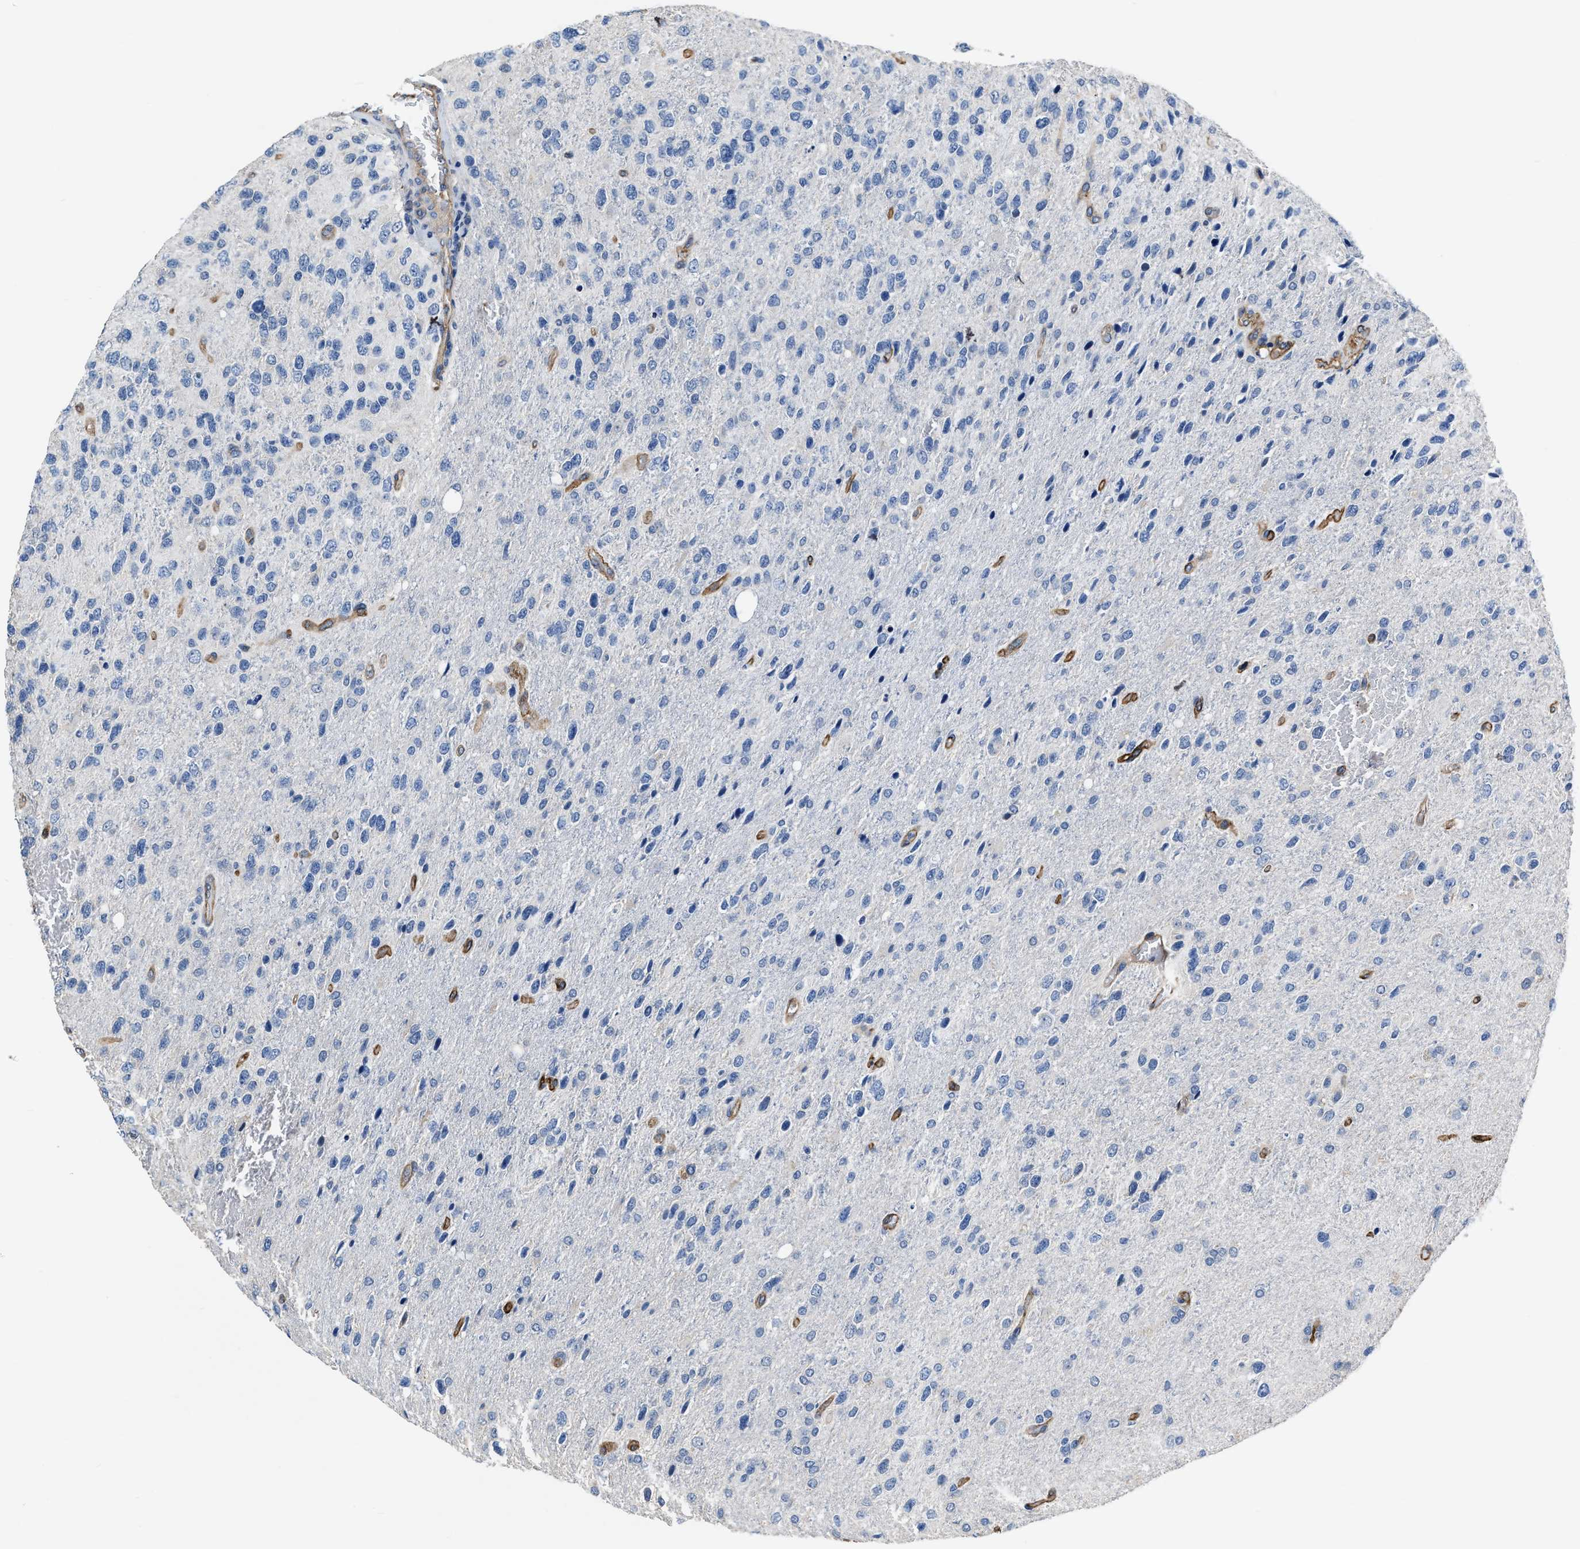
{"staining": {"intensity": "negative", "quantity": "none", "location": "none"}, "tissue": "glioma", "cell_type": "Tumor cells", "image_type": "cancer", "snomed": [{"axis": "morphology", "description": "Glioma, malignant, High grade"}, {"axis": "topography", "description": "Brain"}], "caption": "Tumor cells are negative for protein expression in human glioma. (DAB (3,3'-diaminobenzidine) IHC with hematoxylin counter stain).", "gene": "C22orf42", "patient": {"sex": "female", "age": 58}}